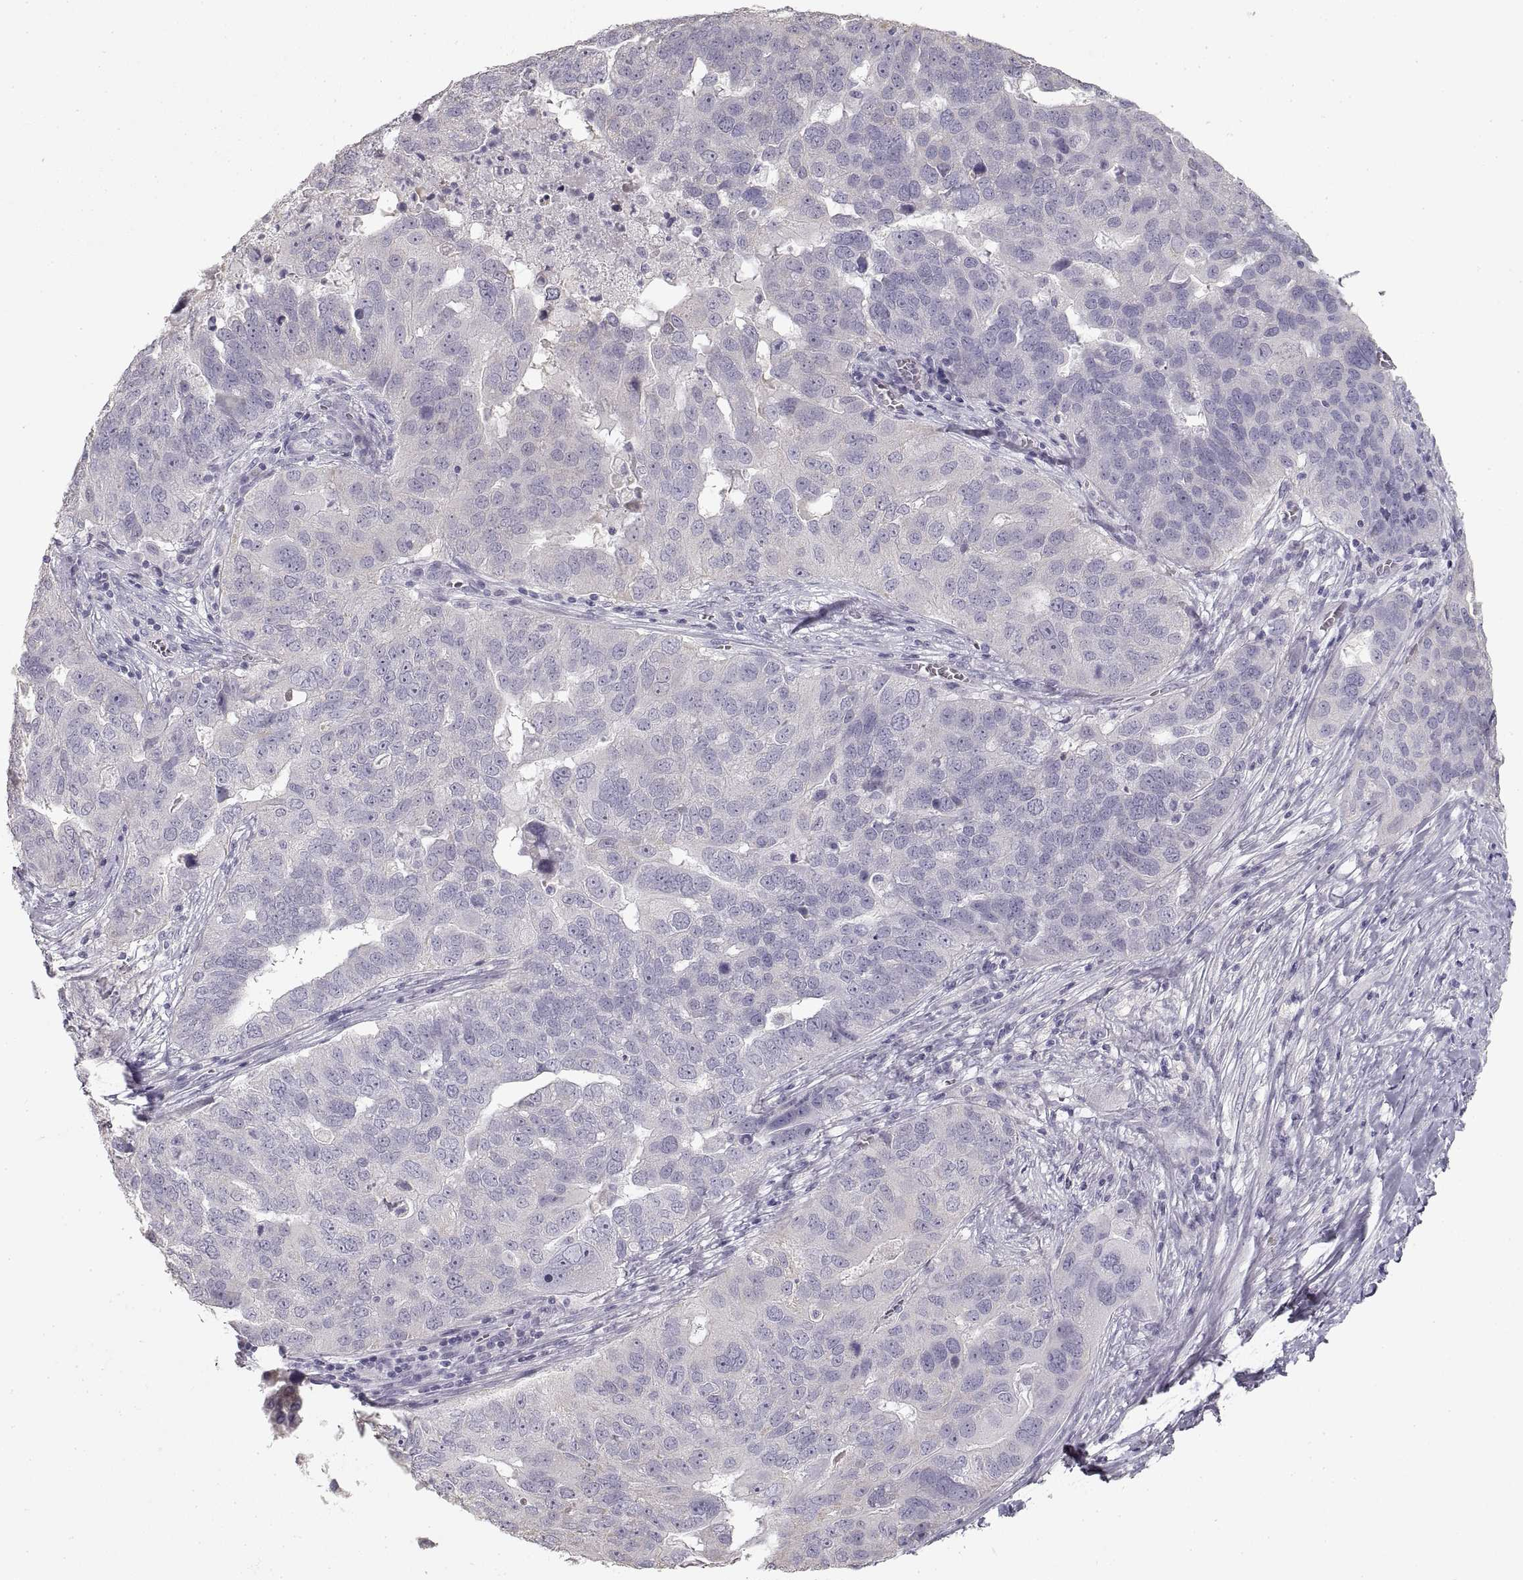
{"staining": {"intensity": "negative", "quantity": "none", "location": "none"}, "tissue": "ovarian cancer", "cell_type": "Tumor cells", "image_type": "cancer", "snomed": [{"axis": "morphology", "description": "Carcinoma, endometroid"}, {"axis": "topography", "description": "Soft tissue"}, {"axis": "topography", "description": "Ovary"}], "caption": "IHC of ovarian cancer (endometroid carcinoma) displays no expression in tumor cells.", "gene": "ZP3", "patient": {"sex": "female", "age": 52}}